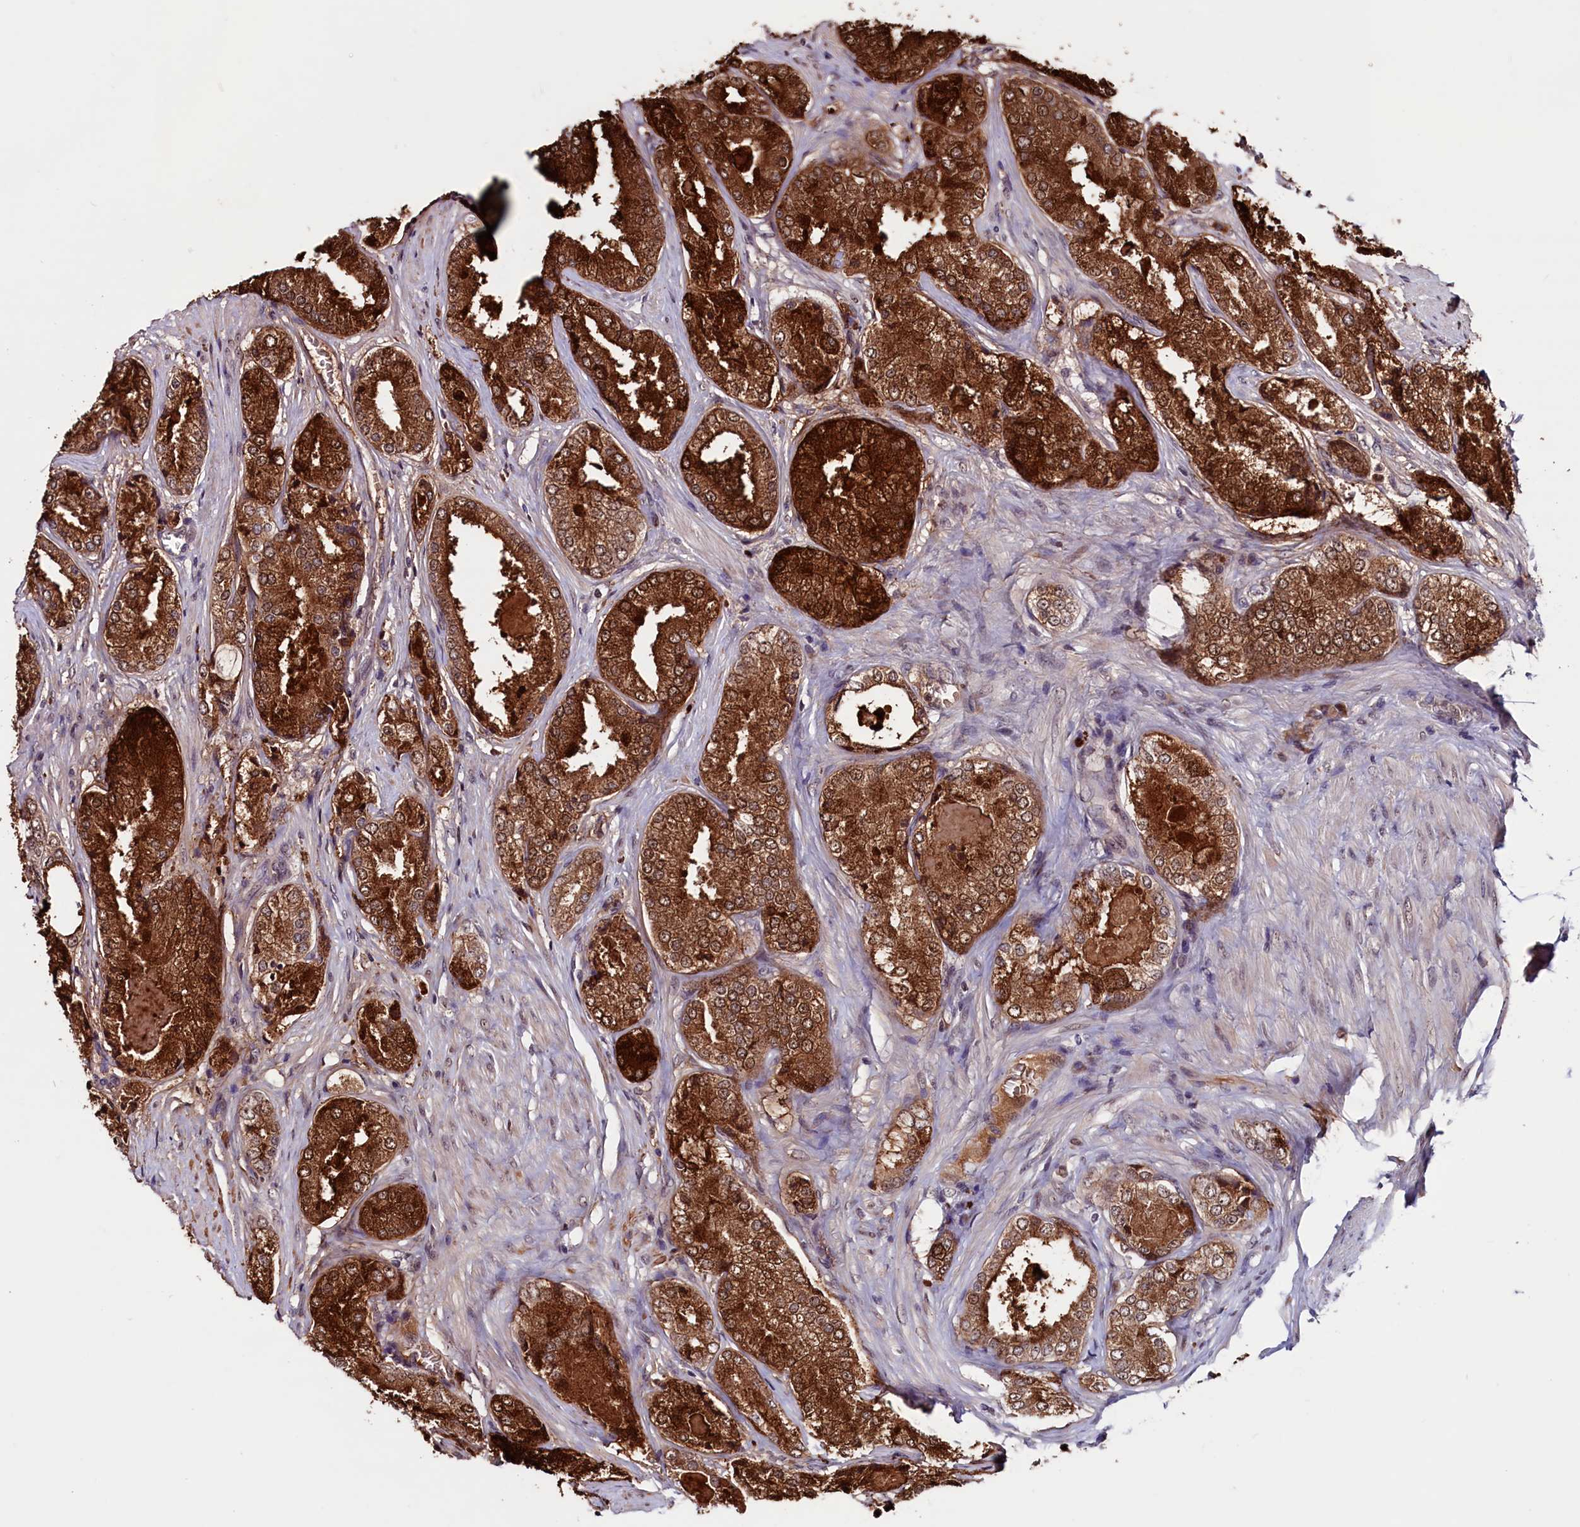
{"staining": {"intensity": "strong", "quantity": ">75%", "location": "cytoplasmic/membranous,nuclear"}, "tissue": "prostate cancer", "cell_type": "Tumor cells", "image_type": "cancer", "snomed": [{"axis": "morphology", "description": "Adenocarcinoma, Low grade"}, {"axis": "topography", "description": "Prostate"}], "caption": "A brown stain highlights strong cytoplasmic/membranous and nuclear expression of a protein in human prostate cancer tumor cells.", "gene": "RNMT", "patient": {"sex": "male", "age": 68}}